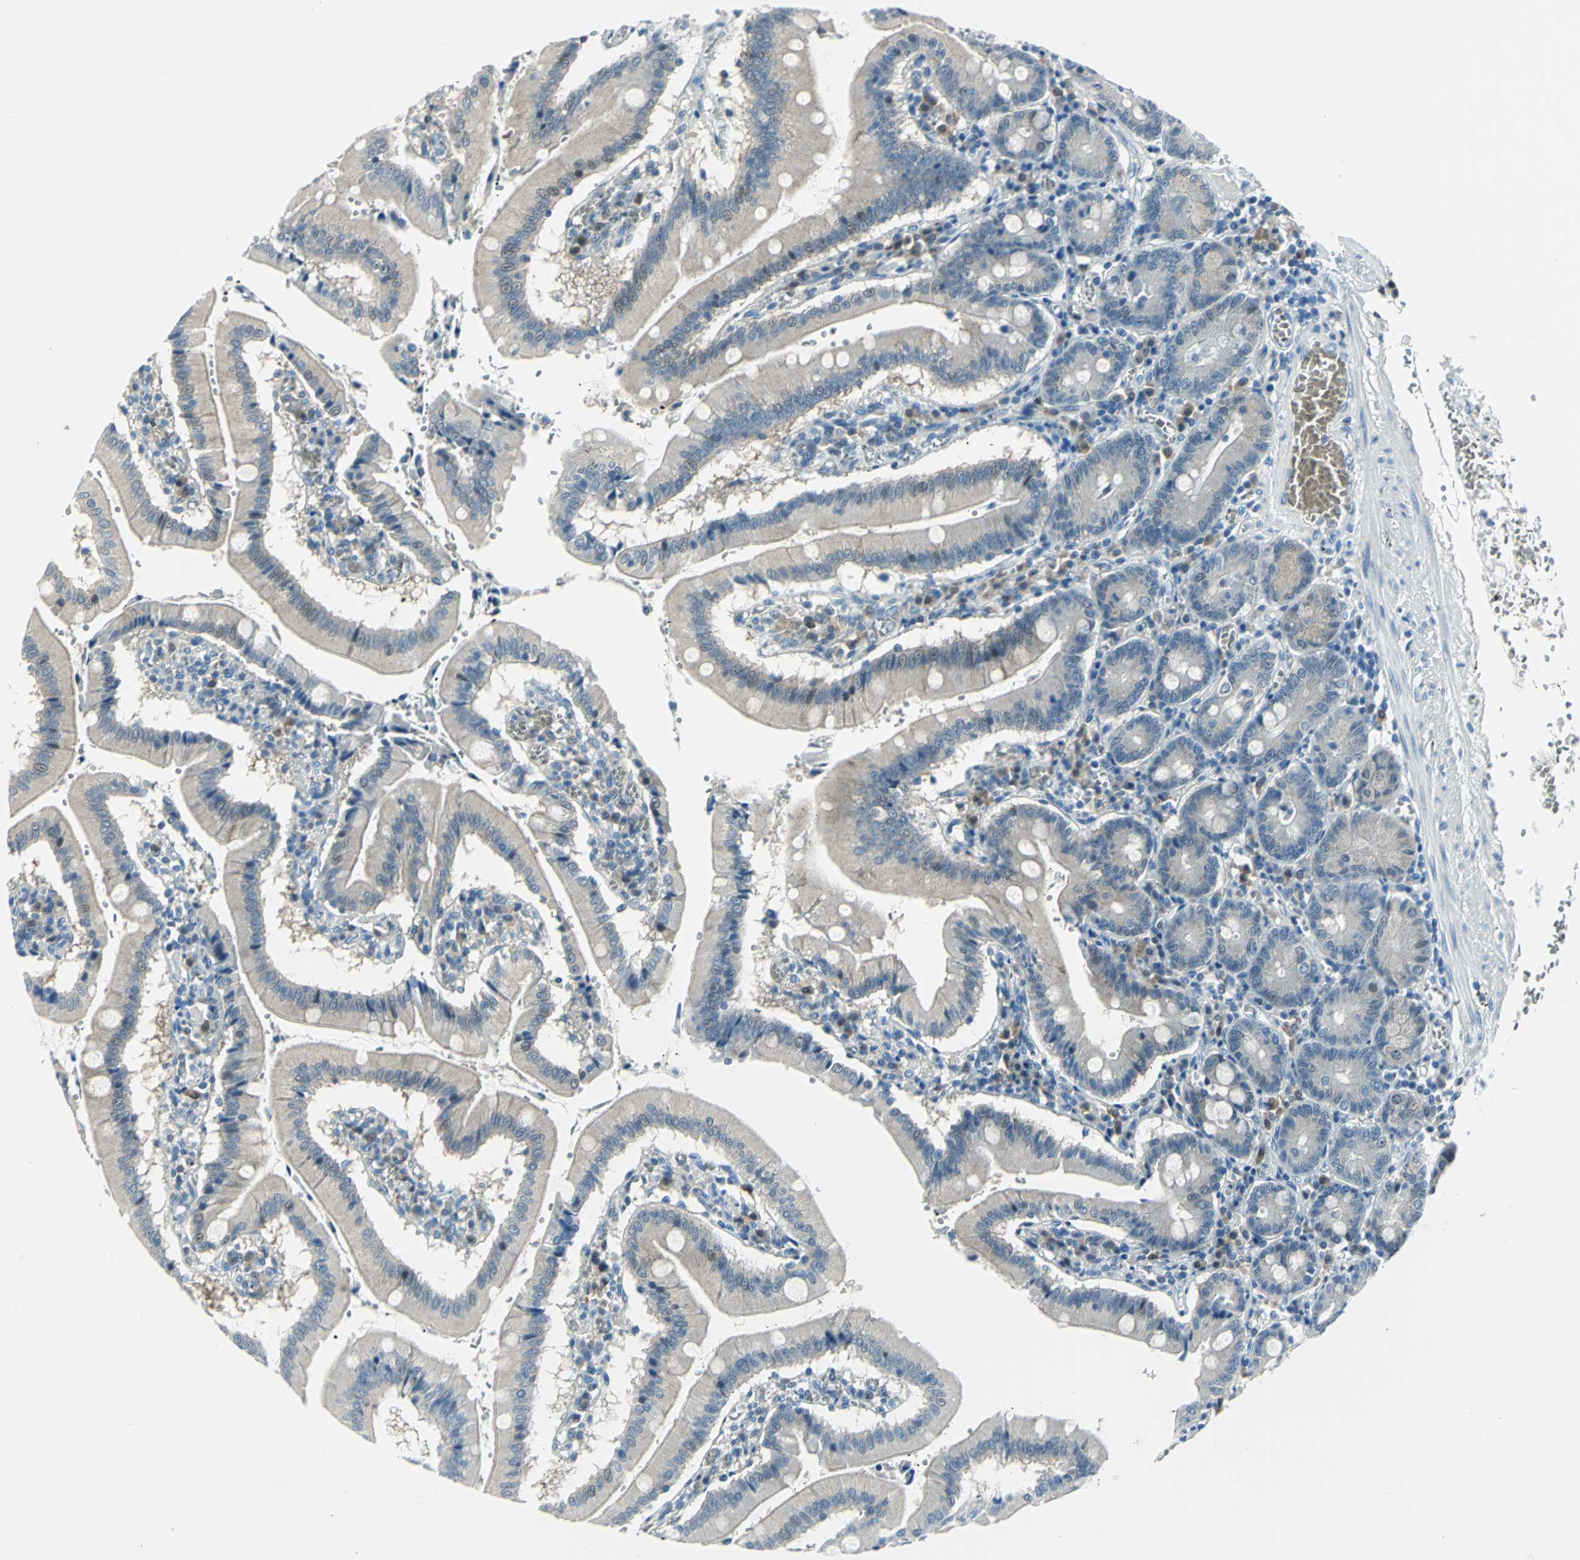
{"staining": {"intensity": "strong", "quantity": ">75%", "location": "cytoplasmic/membranous,nuclear"}, "tissue": "small intestine", "cell_type": "Glandular cells", "image_type": "normal", "snomed": [{"axis": "morphology", "description": "Normal tissue, NOS"}, {"axis": "topography", "description": "Small intestine"}], "caption": "Human small intestine stained with a brown dye reveals strong cytoplasmic/membranous,nuclear positive positivity in approximately >75% of glandular cells.", "gene": "AKR1A1", "patient": {"sex": "male", "age": 71}}